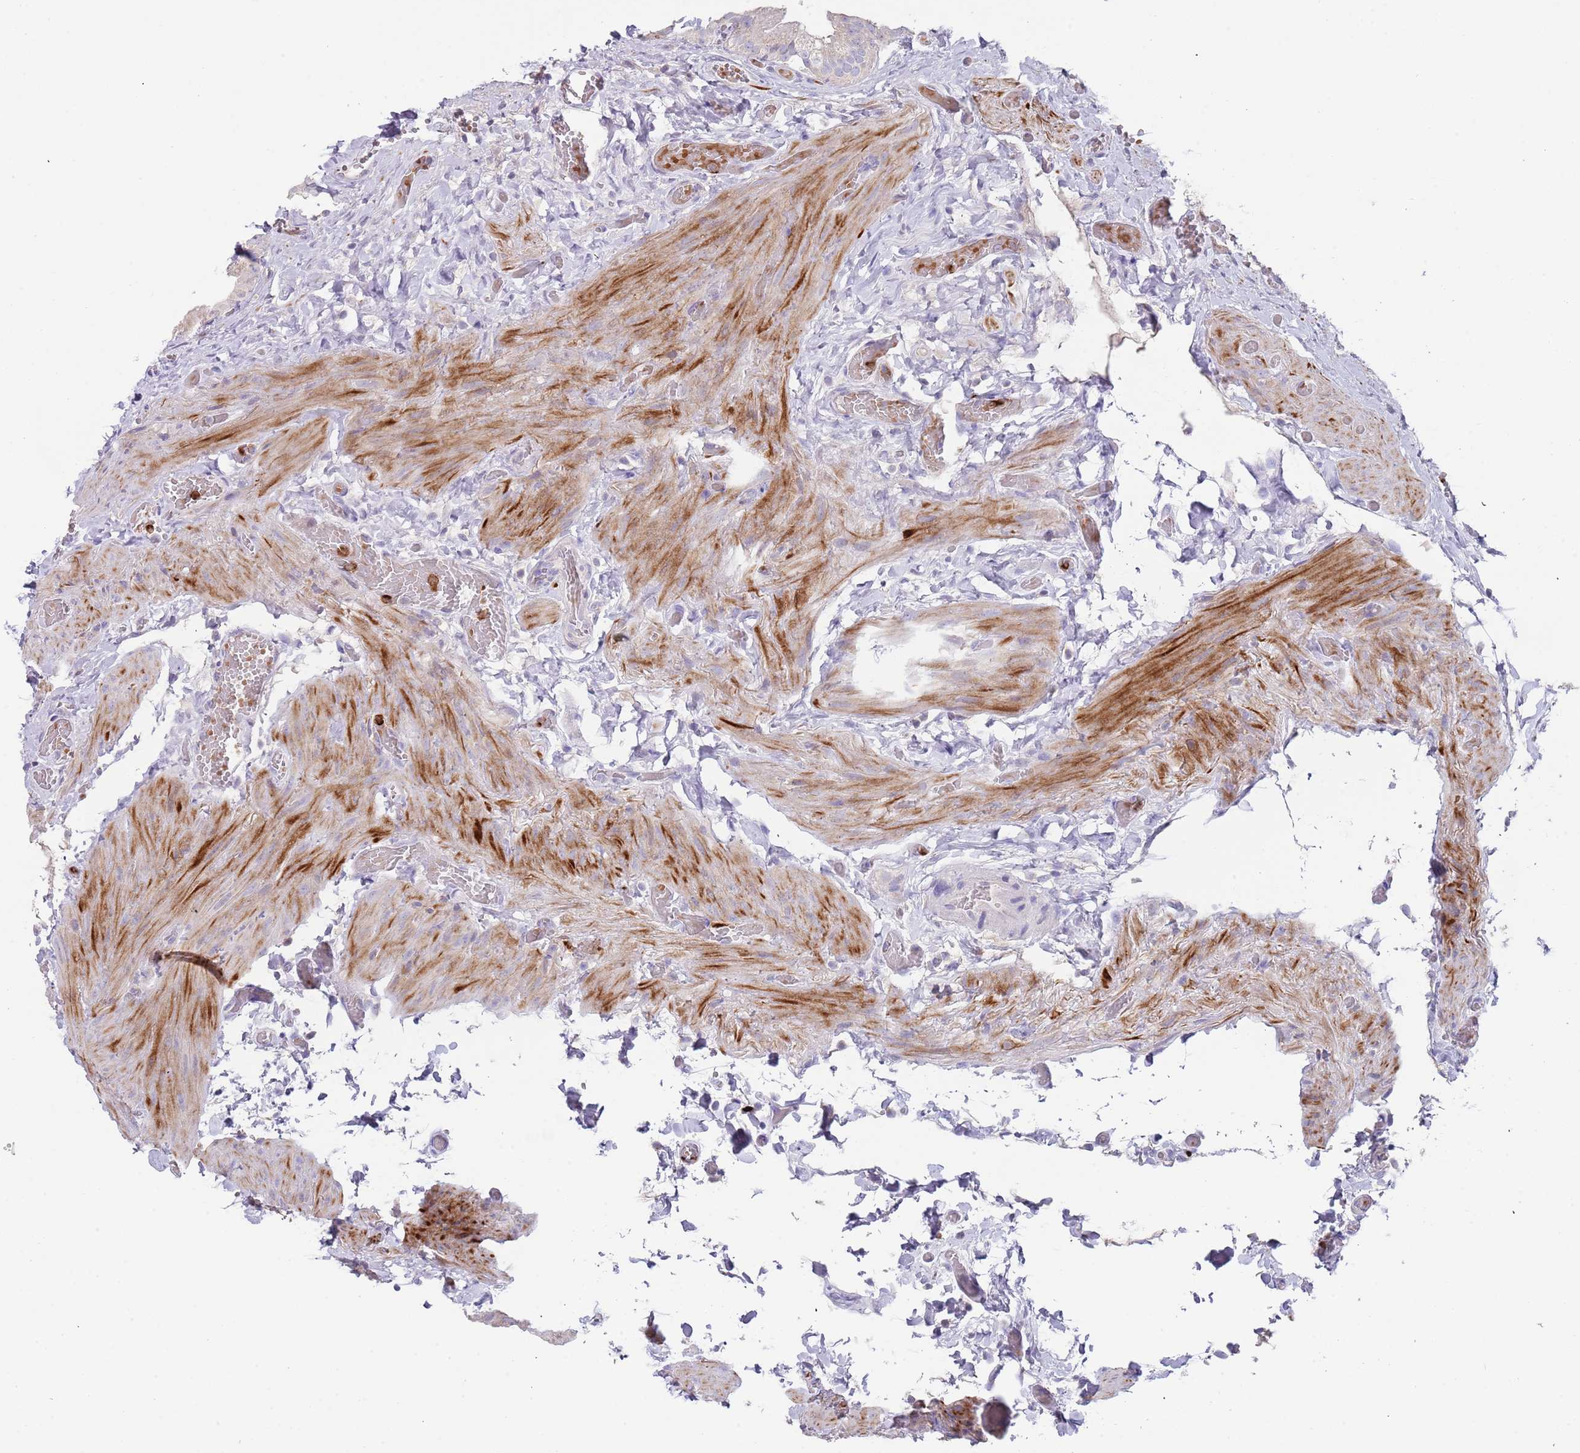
{"staining": {"intensity": "negative", "quantity": "none", "location": "none"}, "tissue": "gallbladder", "cell_type": "Glandular cells", "image_type": "normal", "snomed": [{"axis": "morphology", "description": "Normal tissue, NOS"}, {"axis": "topography", "description": "Gallbladder"}], "caption": "Histopathology image shows no significant protein positivity in glandular cells of normal gallbladder. (DAB immunohistochemistry with hematoxylin counter stain).", "gene": "TMEM251", "patient": {"sex": "female", "age": 64}}